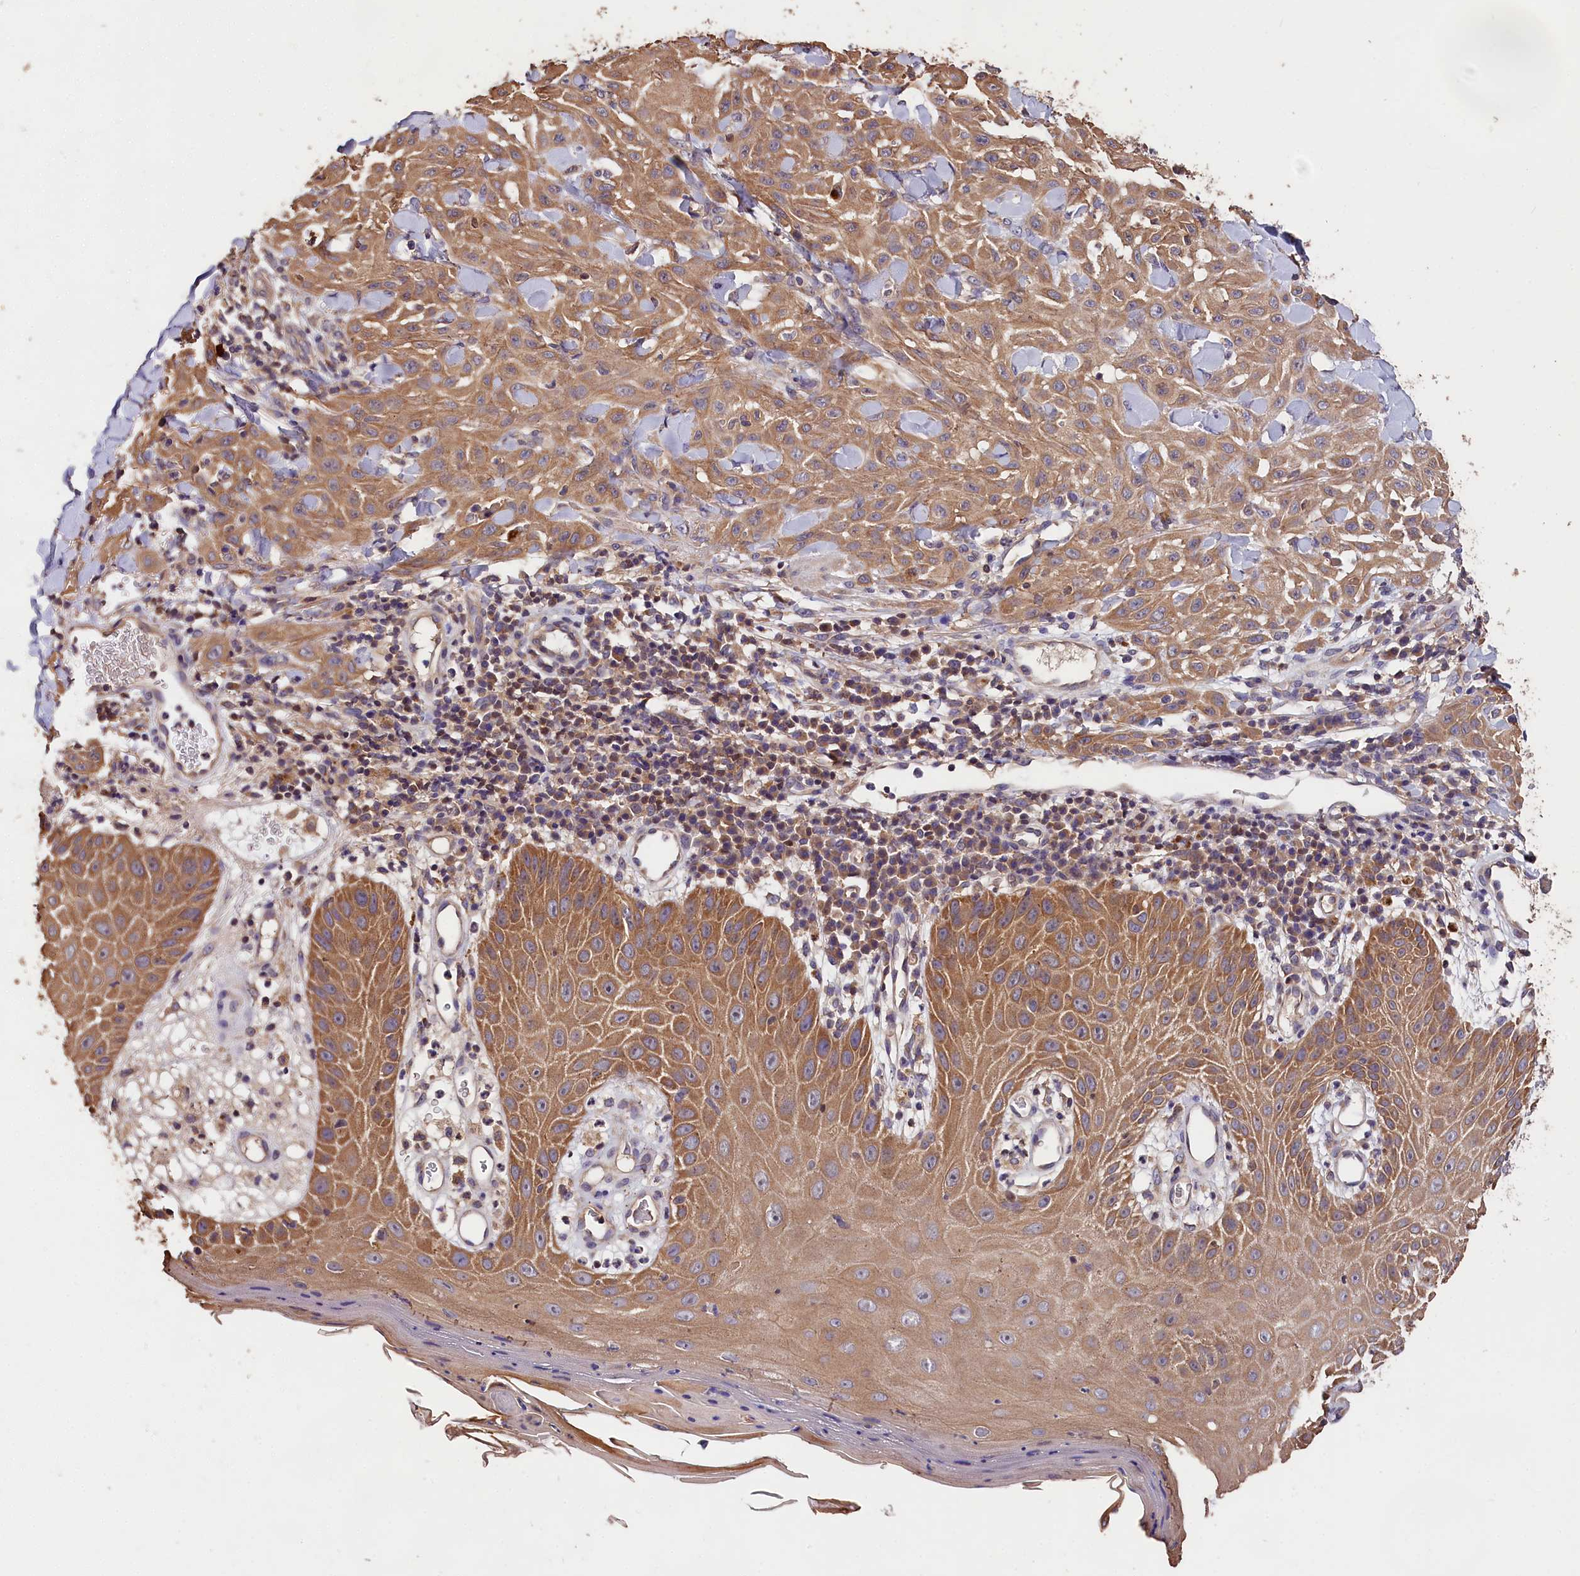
{"staining": {"intensity": "moderate", "quantity": ">75%", "location": "cytoplasmic/membranous"}, "tissue": "skin cancer", "cell_type": "Tumor cells", "image_type": "cancer", "snomed": [{"axis": "morphology", "description": "Squamous cell carcinoma, NOS"}, {"axis": "topography", "description": "Skin"}], "caption": "IHC image of skin cancer stained for a protein (brown), which reveals medium levels of moderate cytoplasmic/membranous positivity in approximately >75% of tumor cells.", "gene": "OAS3", "patient": {"sex": "male", "age": 24}}